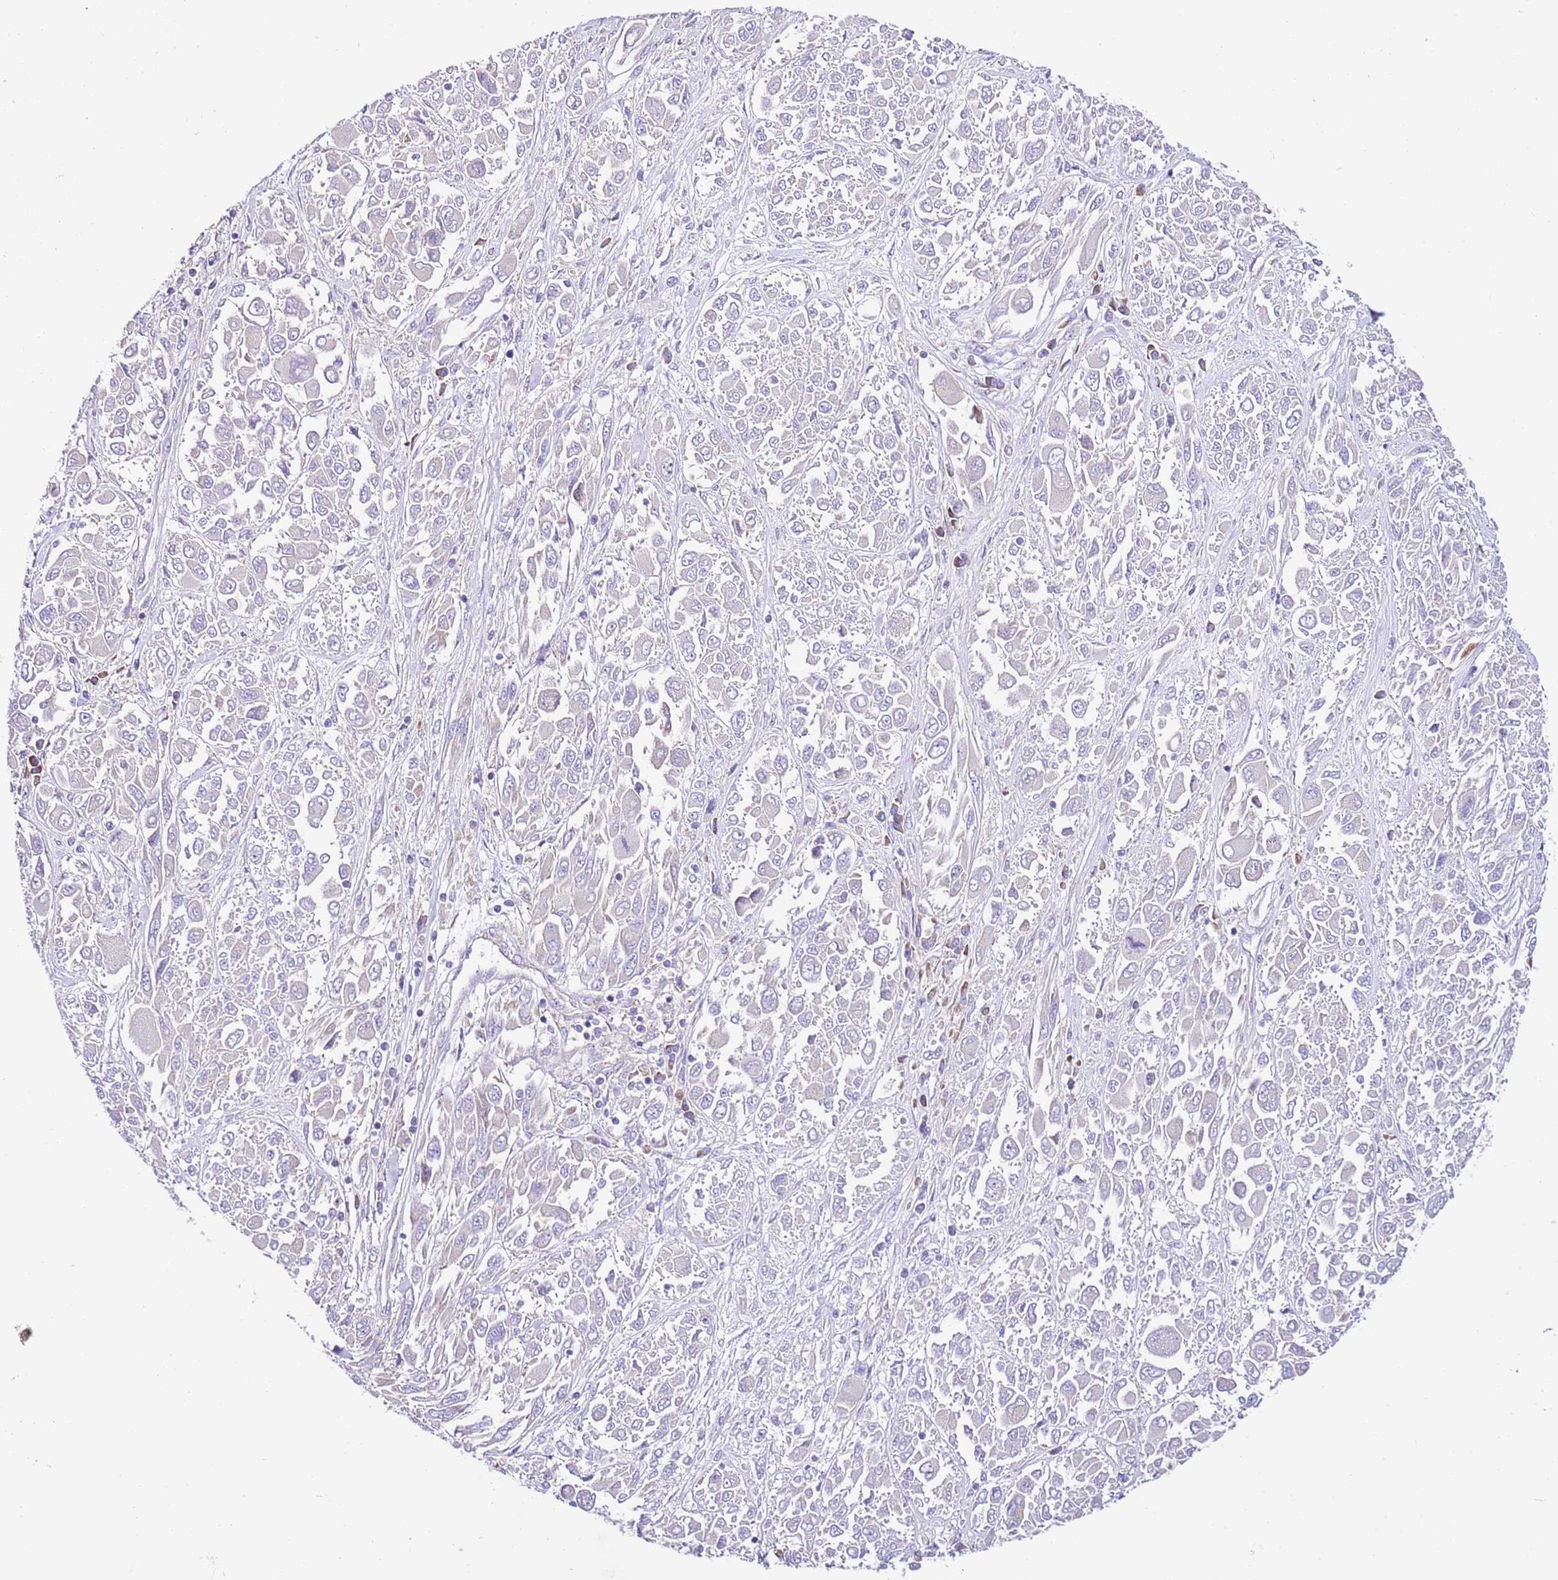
{"staining": {"intensity": "negative", "quantity": "none", "location": "none"}, "tissue": "melanoma", "cell_type": "Tumor cells", "image_type": "cancer", "snomed": [{"axis": "morphology", "description": "Malignant melanoma, NOS"}, {"axis": "topography", "description": "Skin"}], "caption": "DAB (3,3'-diaminobenzidine) immunohistochemical staining of melanoma displays no significant positivity in tumor cells.", "gene": "RPS10", "patient": {"sex": "female", "age": 91}}